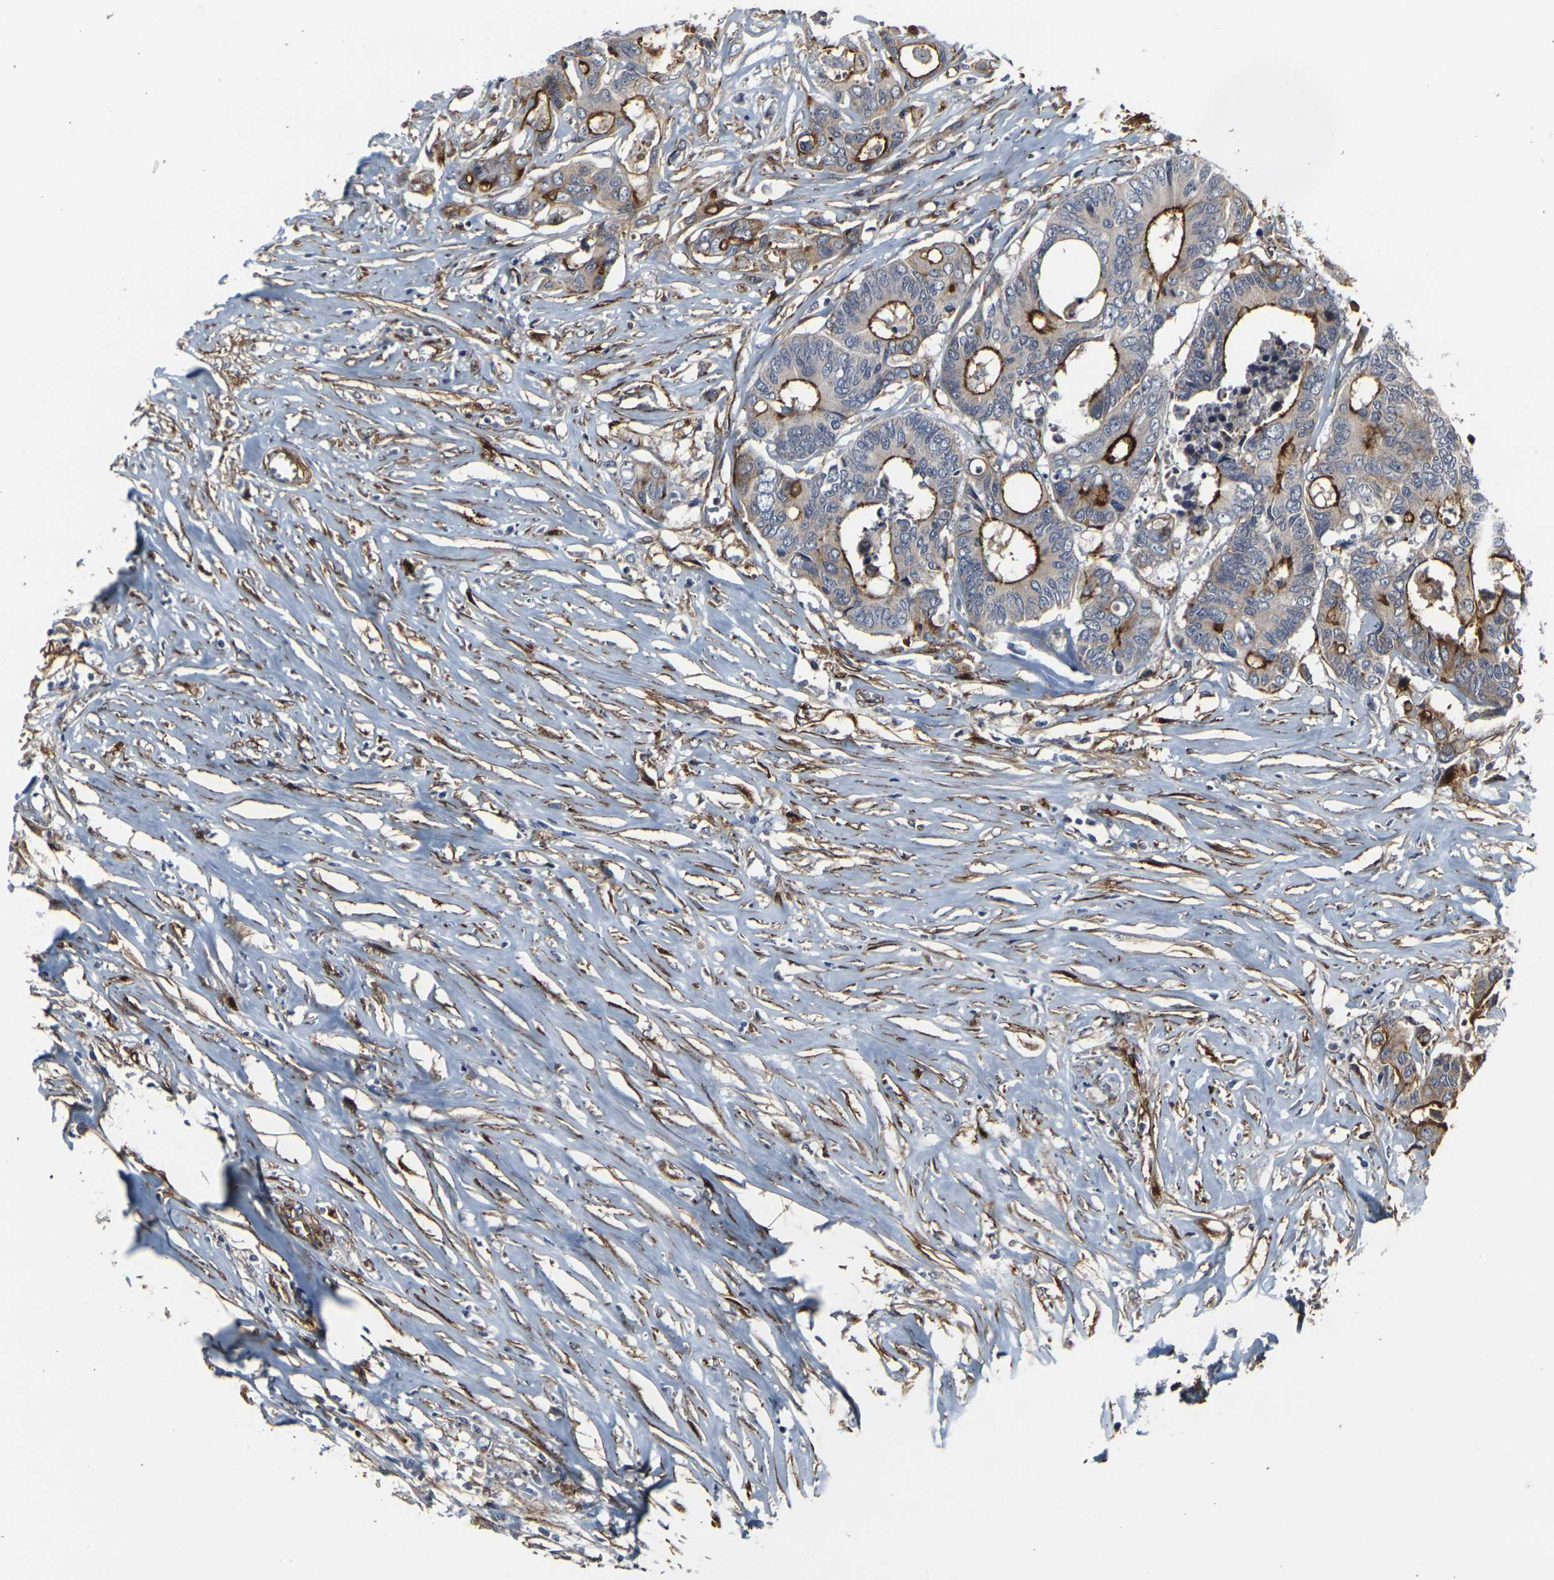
{"staining": {"intensity": "strong", "quantity": ">75%", "location": "cytoplasmic/membranous"}, "tissue": "colorectal cancer", "cell_type": "Tumor cells", "image_type": "cancer", "snomed": [{"axis": "morphology", "description": "Adenocarcinoma, NOS"}, {"axis": "topography", "description": "Rectum"}], "caption": "Tumor cells display high levels of strong cytoplasmic/membranous expression in about >75% of cells in colorectal cancer (adenocarcinoma).", "gene": "MYOF", "patient": {"sex": "male", "age": 55}}